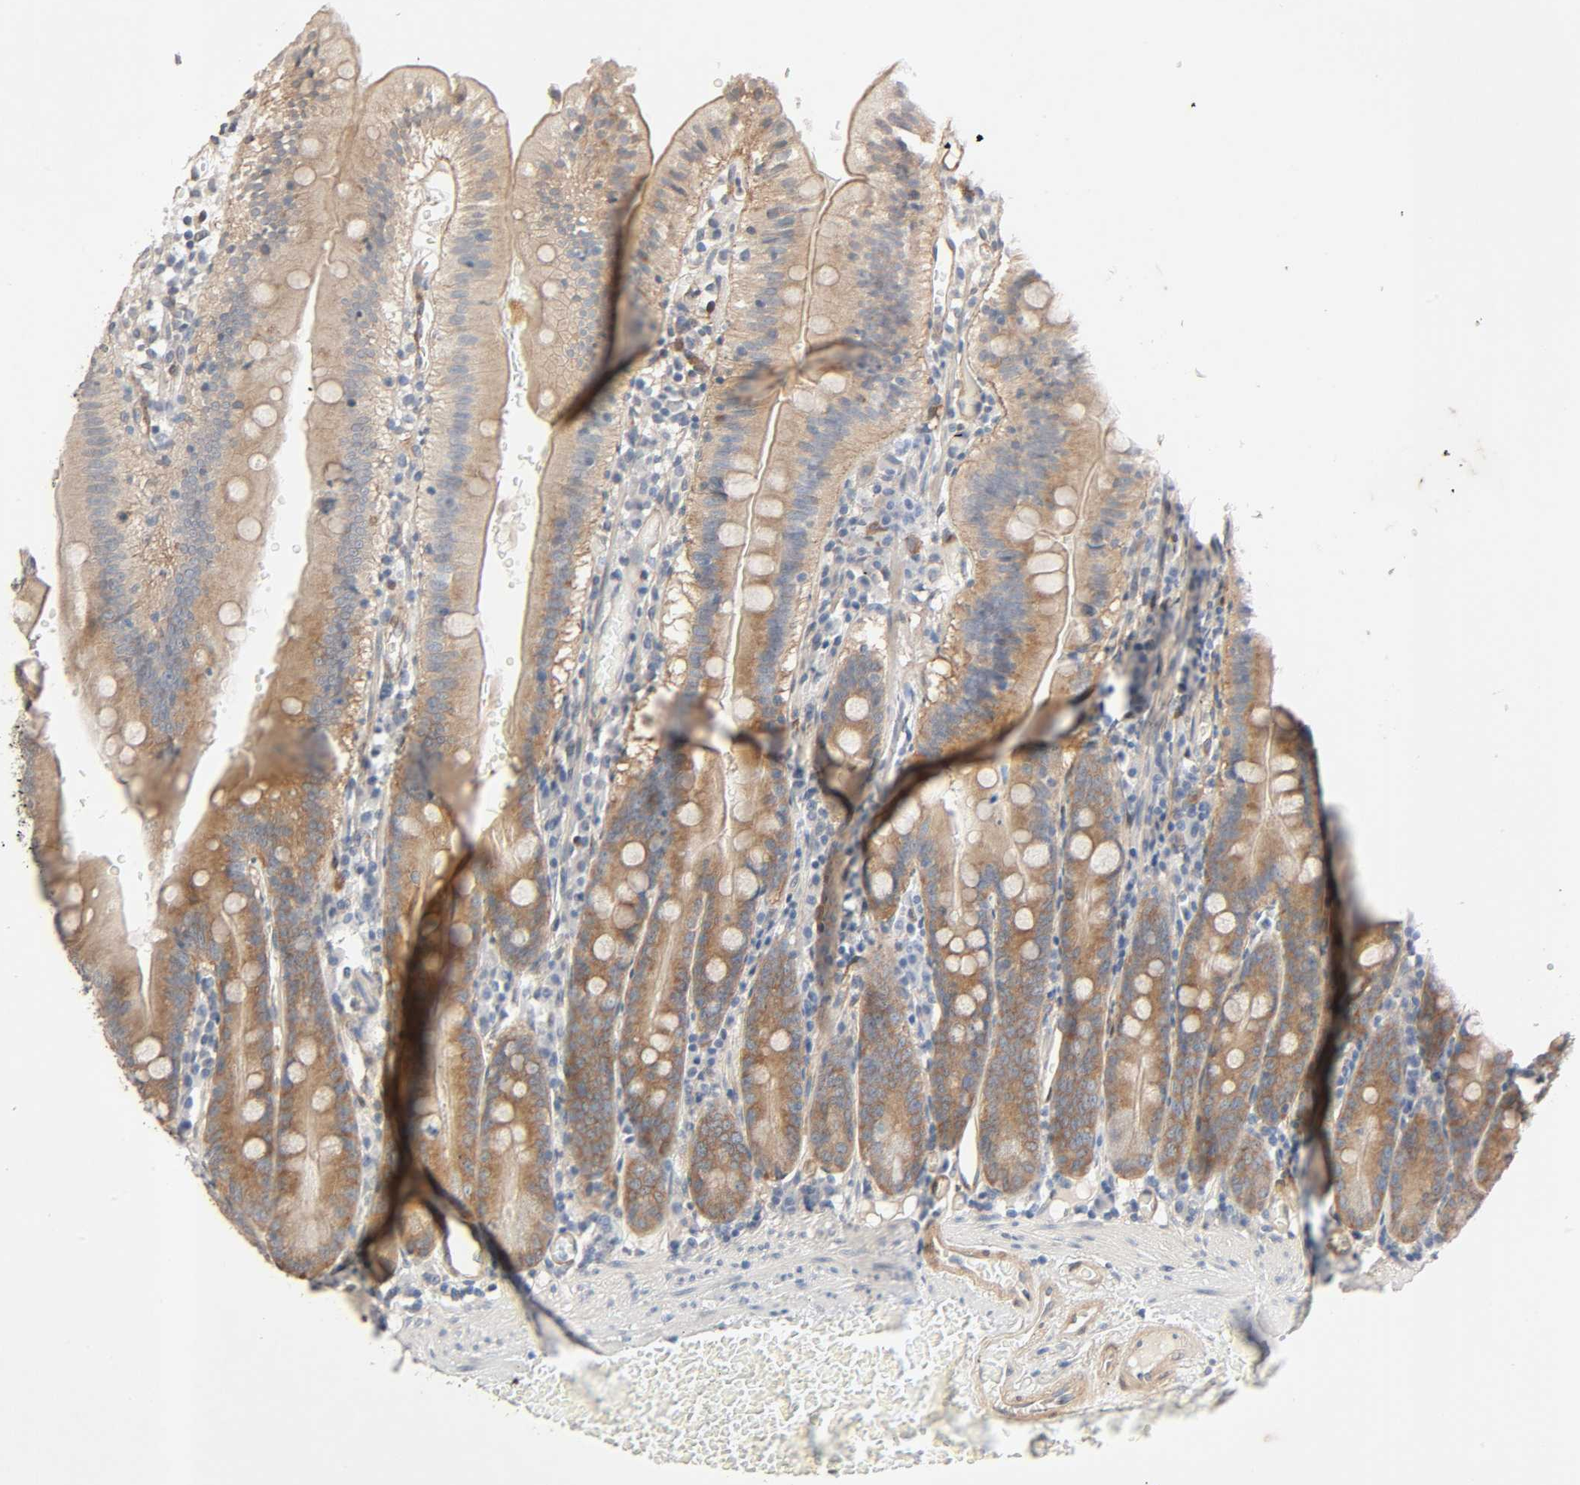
{"staining": {"intensity": "weak", "quantity": ">75%", "location": "cytoplasmic/membranous"}, "tissue": "small intestine", "cell_type": "Glandular cells", "image_type": "normal", "snomed": [{"axis": "morphology", "description": "Normal tissue, NOS"}, {"axis": "topography", "description": "Small intestine"}], "caption": "Small intestine stained for a protein shows weak cytoplasmic/membranous positivity in glandular cells. The protein of interest is stained brown, and the nuclei are stained in blue (DAB IHC with brightfield microscopy, high magnification).", "gene": "PTK2", "patient": {"sex": "male", "age": 71}}